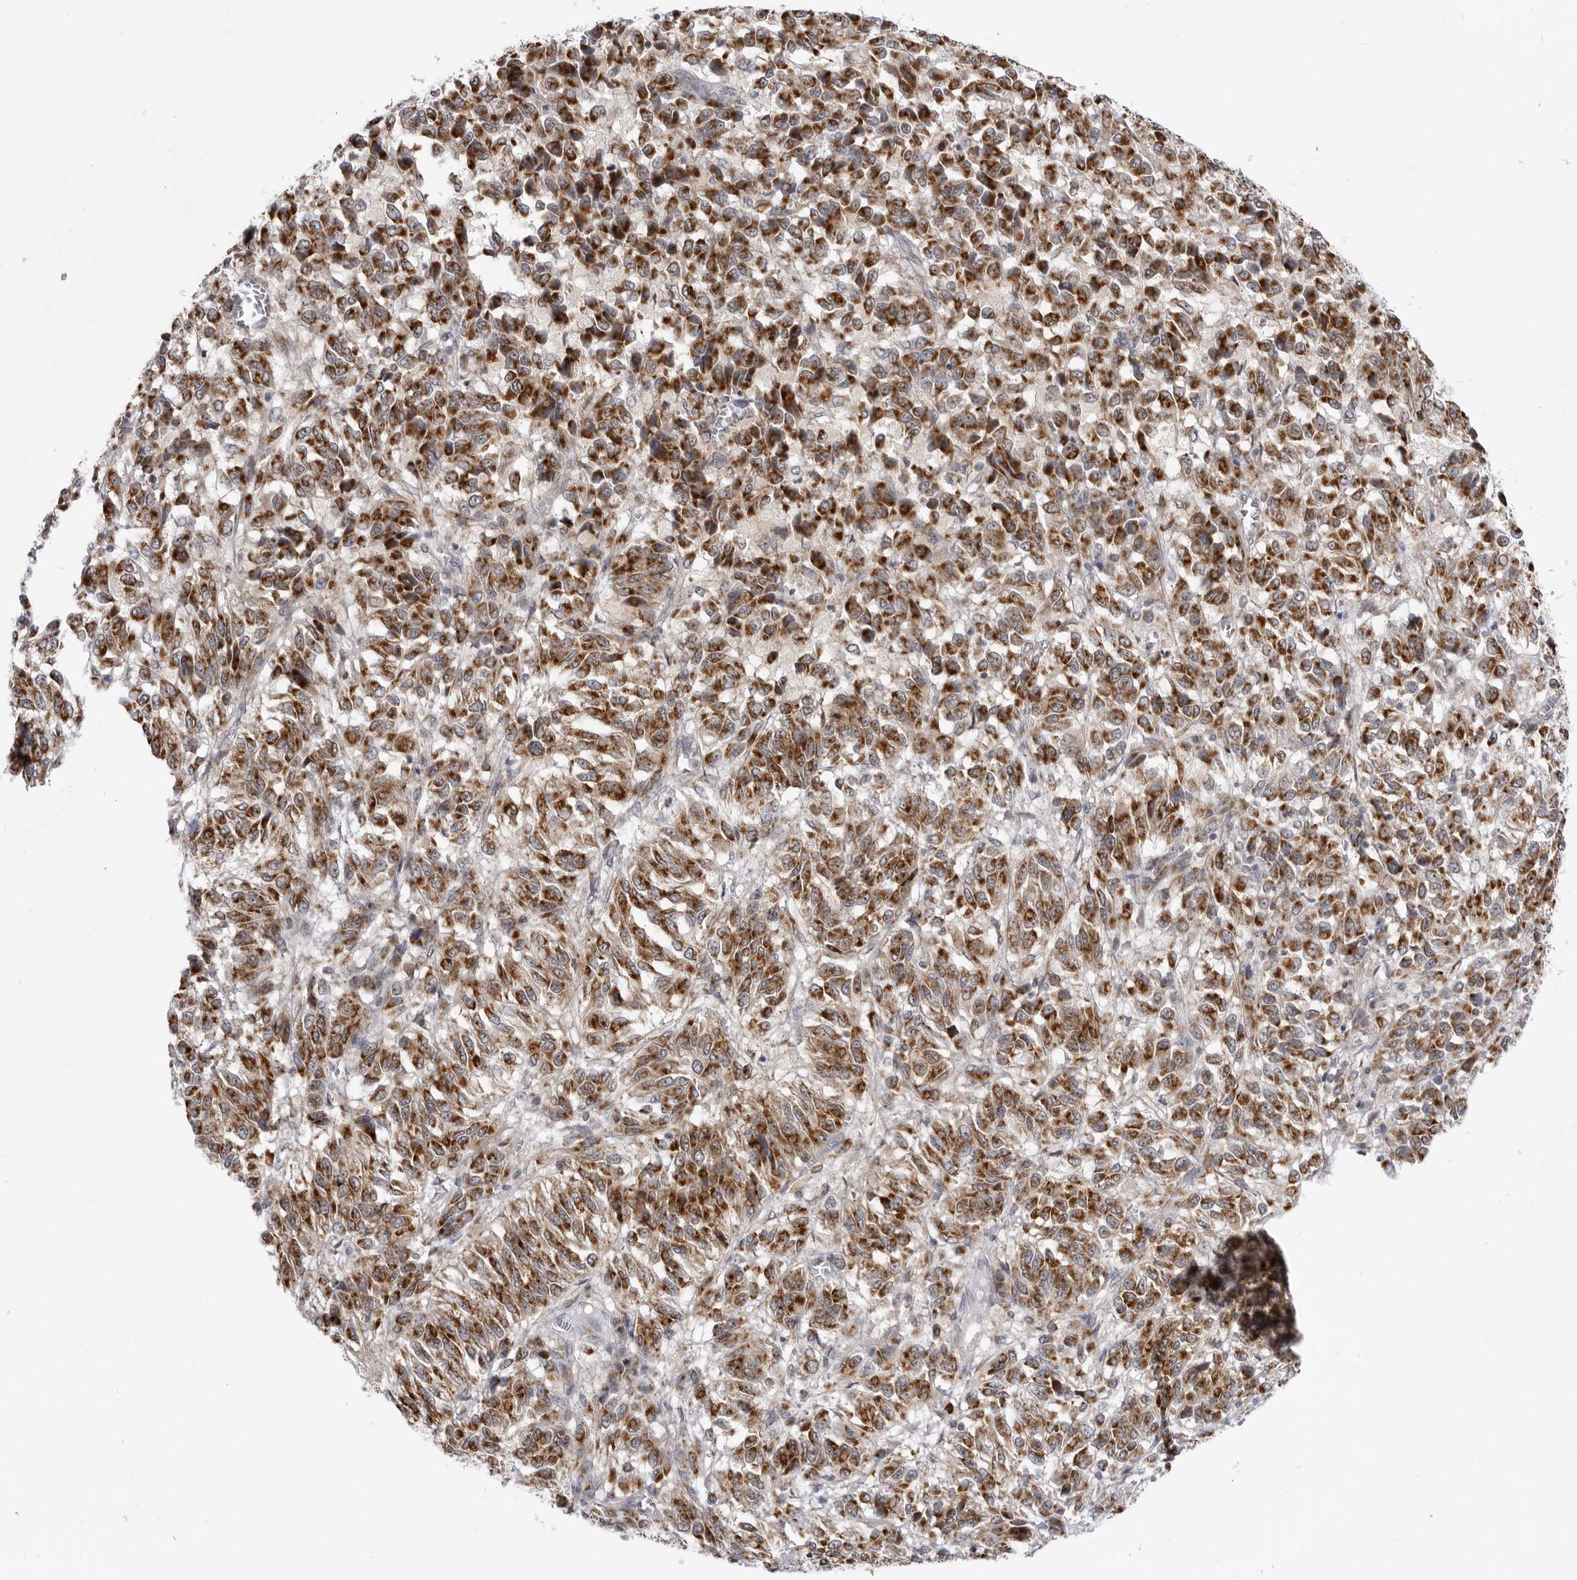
{"staining": {"intensity": "strong", "quantity": ">75%", "location": "cytoplasmic/membranous"}, "tissue": "melanoma", "cell_type": "Tumor cells", "image_type": "cancer", "snomed": [{"axis": "morphology", "description": "Malignant melanoma, Metastatic site"}, {"axis": "topography", "description": "Lung"}], "caption": "Malignant melanoma (metastatic site) was stained to show a protein in brown. There is high levels of strong cytoplasmic/membranous positivity in about >75% of tumor cells.", "gene": "FH", "patient": {"sex": "male", "age": 64}}